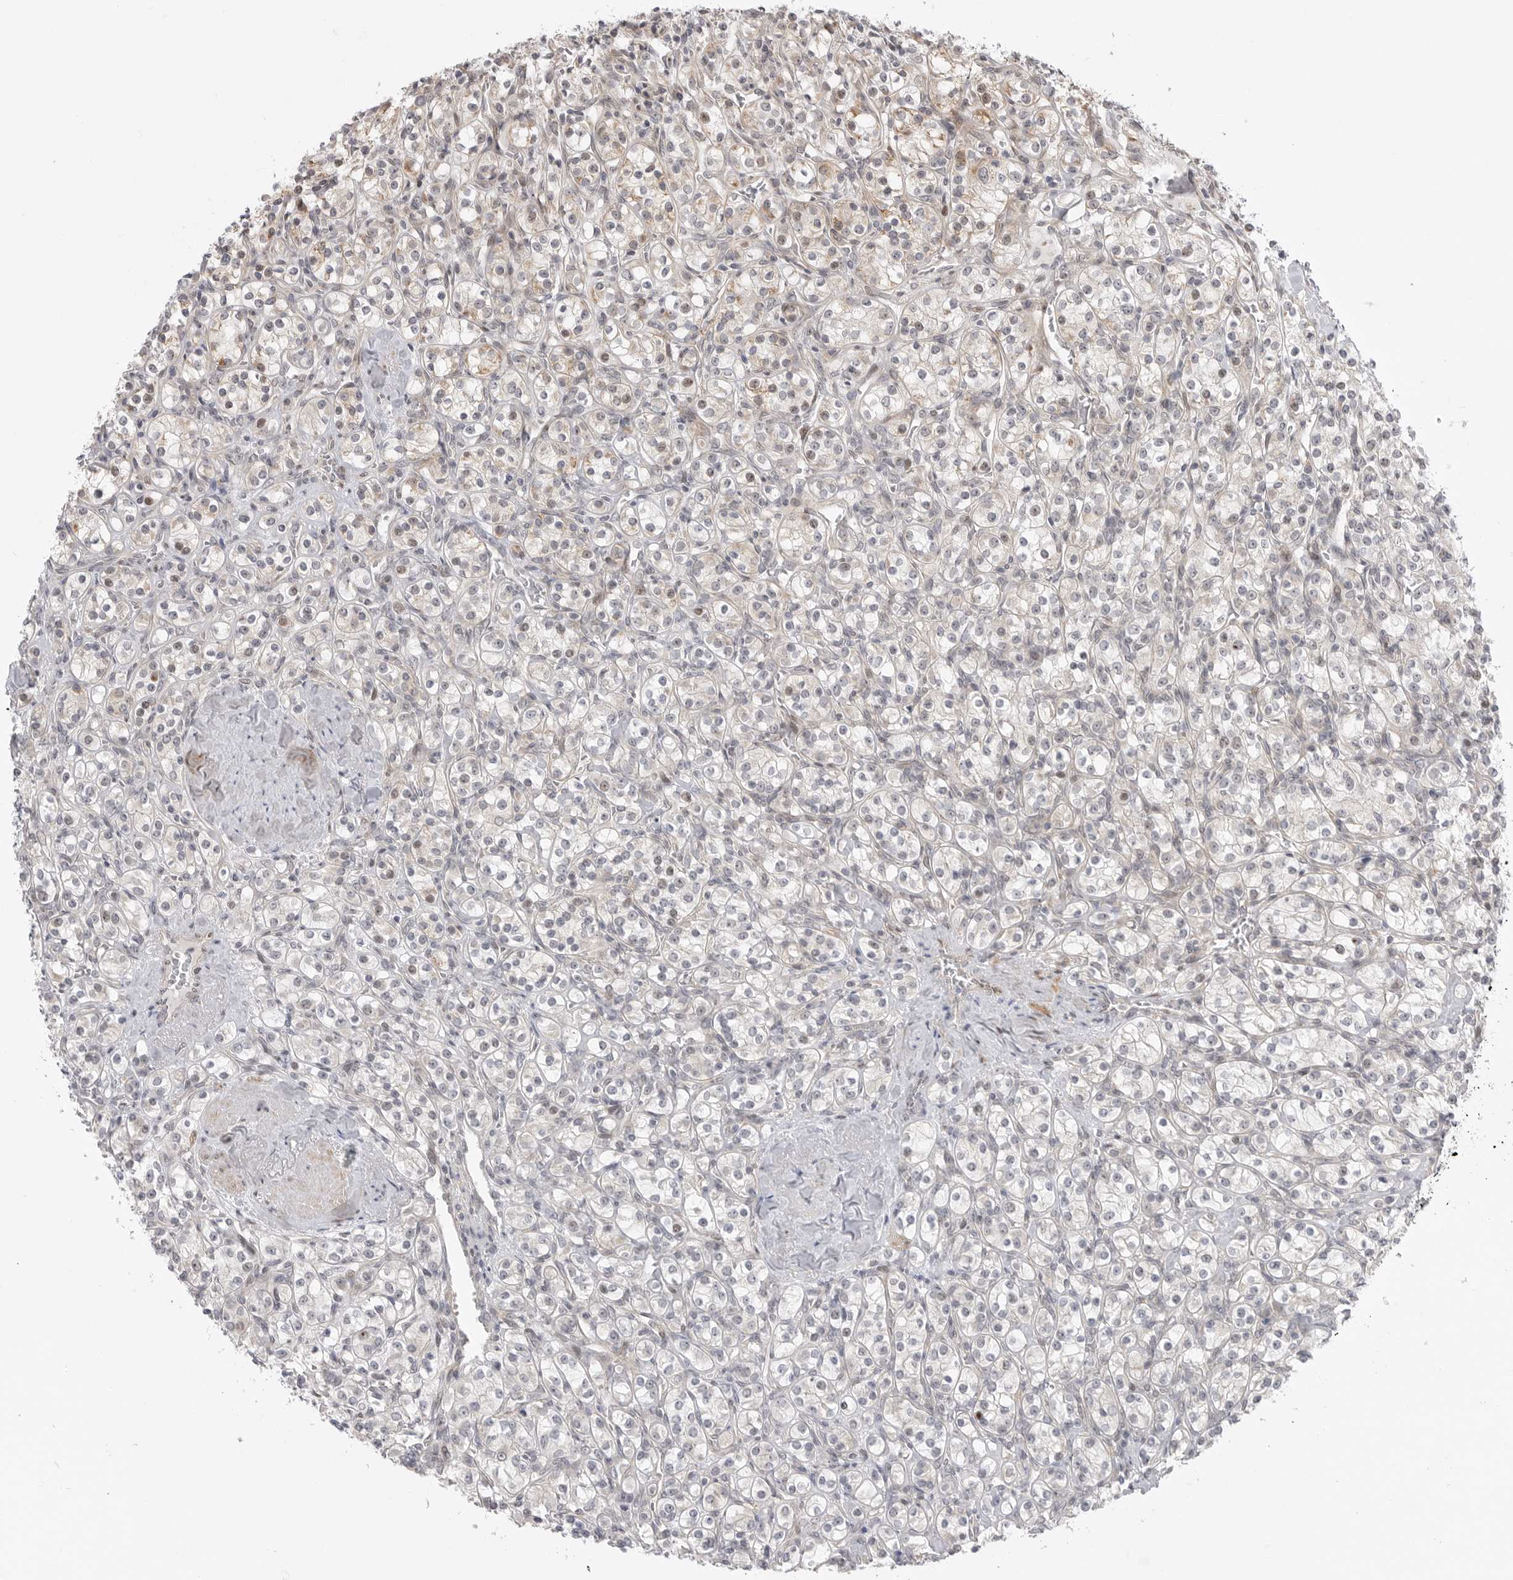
{"staining": {"intensity": "weak", "quantity": "<25%", "location": "cytoplasmic/membranous,nuclear"}, "tissue": "renal cancer", "cell_type": "Tumor cells", "image_type": "cancer", "snomed": [{"axis": "morphology", "description": "Adenocarcinoma, NOS"}, {"axis": "topography", "description": "Kidney"}], "caption": "High power microscopy photomicrograph of an immunohistochemistry image of renal cancer (adenocarcinoma), revealing no significant positivity in tumor cells.", "gene": "GGT6", "patient": {"sex": "male", "age": 77}}